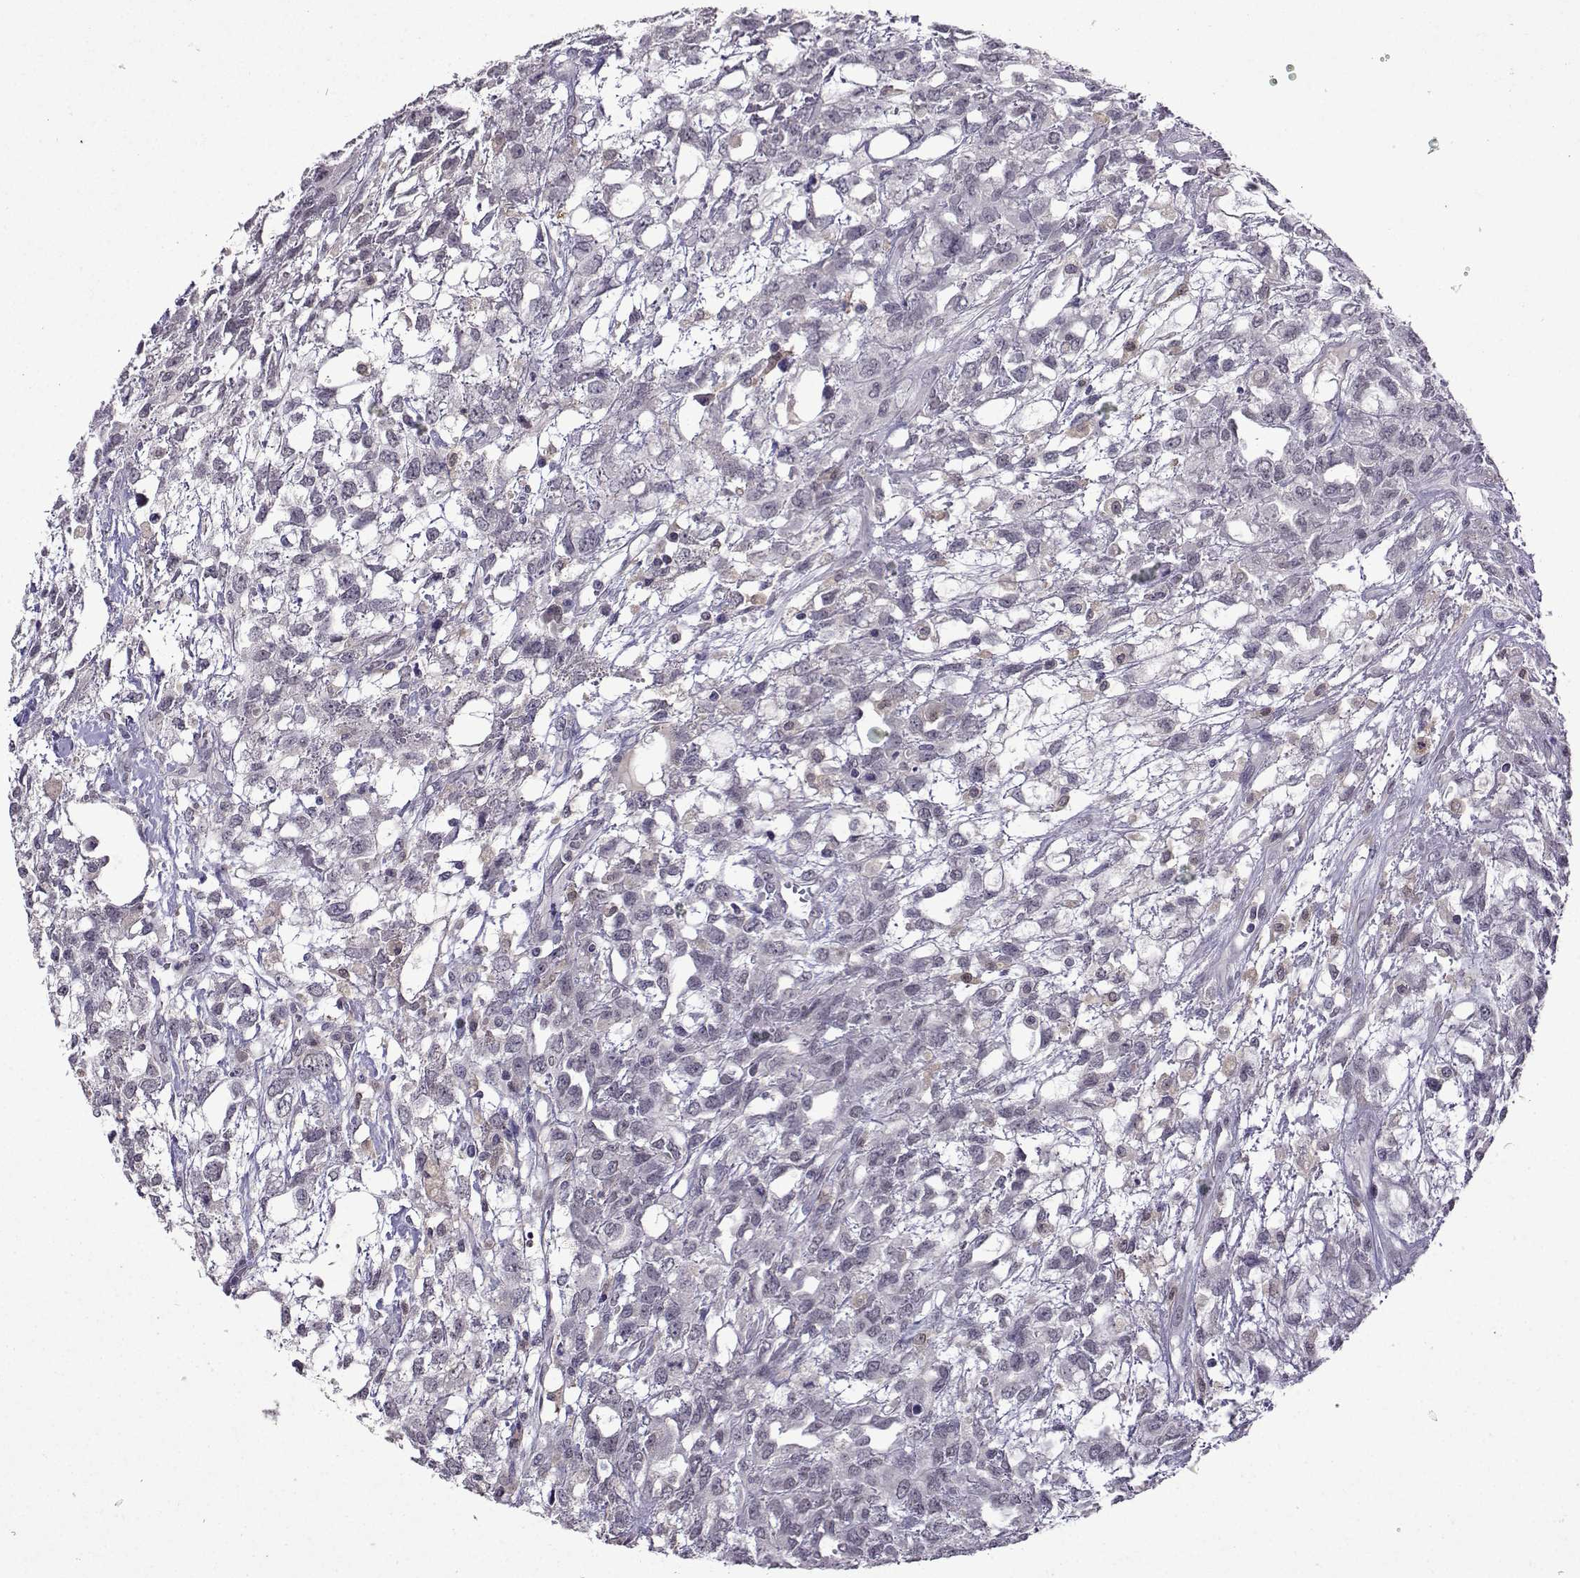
{"staining": {"intensity": "negative", "quantity": "none", "location": "none"}, "tissue": "testis cancer", "cell_type": "Tumor cells", "image_type": "cancer", "snomed": [{"axis": "morphology", "description": "Seminoma, NOS"}, {"axis": "topography", "description": "Testis"}], "caption": "This is an IHC photomicrograph of testis seminoma. There is no staining in tumor cells.", "gene": "CCL28", "patient": {"sex": "male", "age": 52}}